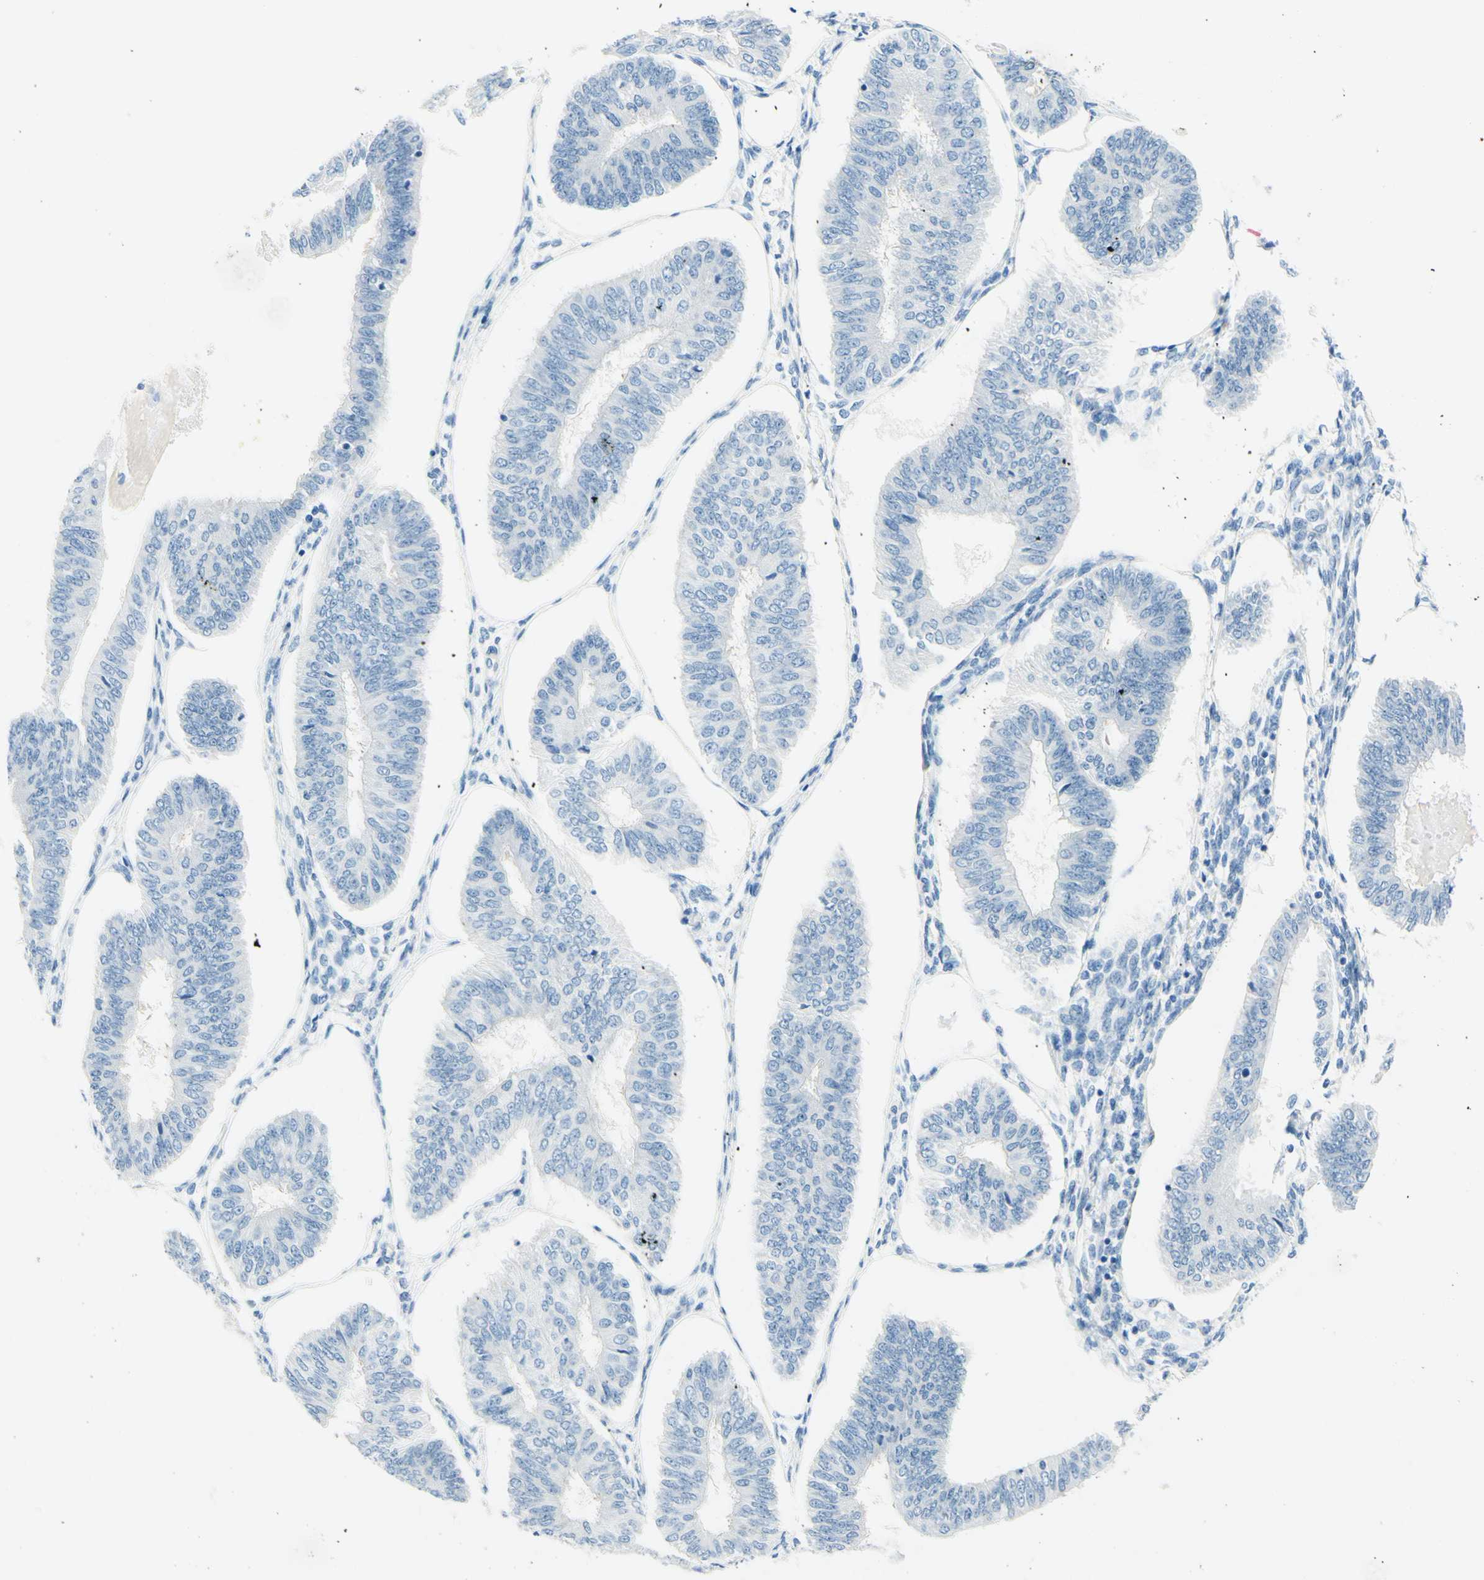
{"staining": {"intensity": "negative", "quantity": "none", "location": "none"}, "tissue": "endometrial cancer", "cell_type": "Tumor cells", "image_type": "cancer", "snomed": [{"axis": "morphology", "description": "Adenocarcinoma, NOS"}, {"axis": "topography", "description": "Endometrium"}], "caption": "A histopathology image of adenocarcinoma (endometrial) stained for a protein exhibits no brown staining in tumor cells.", "gene": "PASD1", "patient": {"sex": "female", "age": 58}}